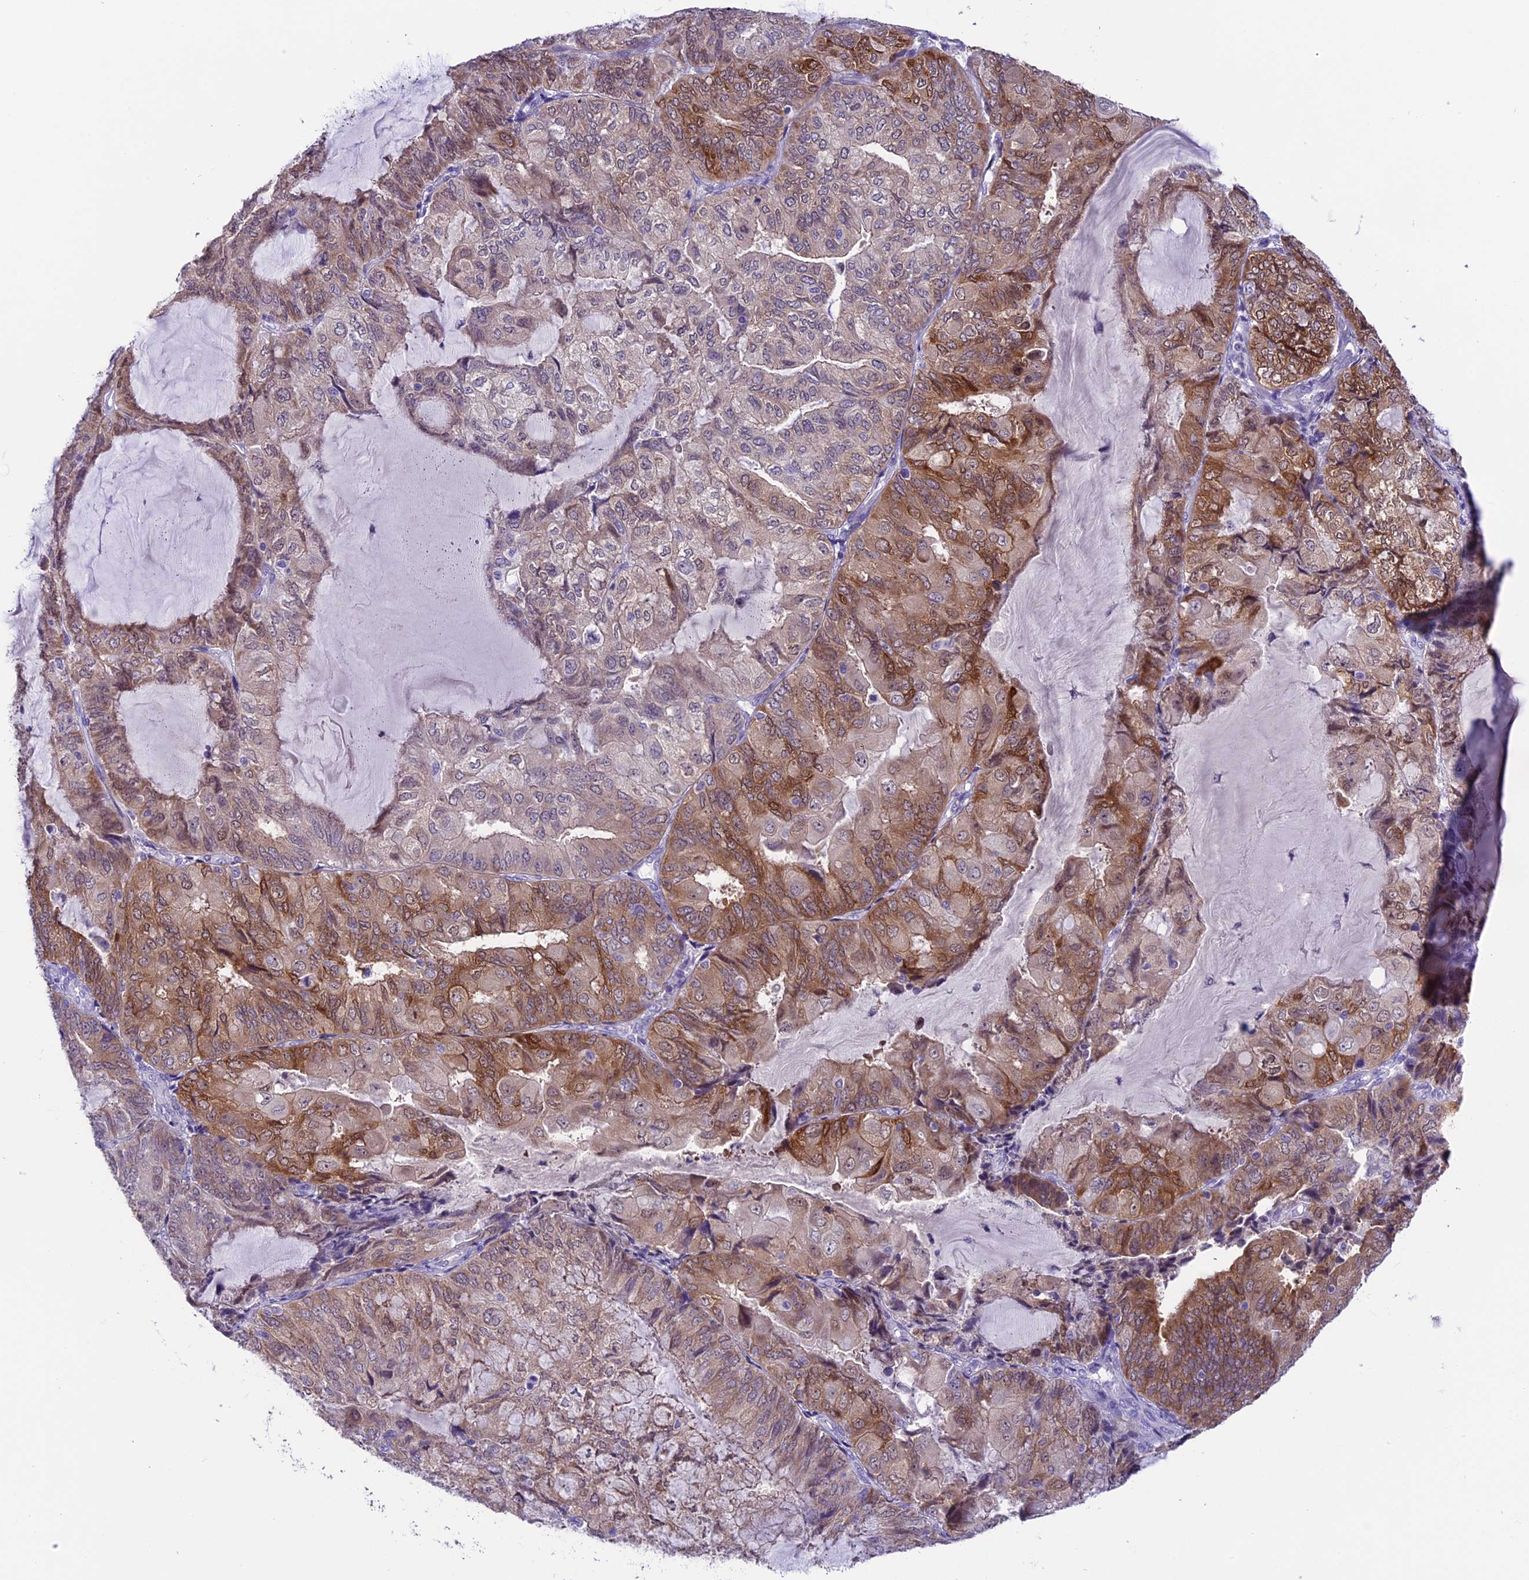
{"staining": {"intensity": "moderate", "quantity": "25%-75%", "location": "cytoplasmic/membranous,nuclear"}, "tissue": "endometrial cancer", "cell_type": "Tumor cells", "image_type": "cancer", "snomed": [{"axis": "morphology", "description": "Adenocarcinoma, NOS"}, {"axis": "topography", "description": "Endometrium"}], "caption": "Immunohistochemical staining of adenocarcinoma (endometrial) reveals medium levels of moderate cytoplasmic/membranous and nuclear protein expression in approximately 25%-75% of tumor cells.", "gene": "PRR15", "patient": {"sex": "female", "age": 81}}